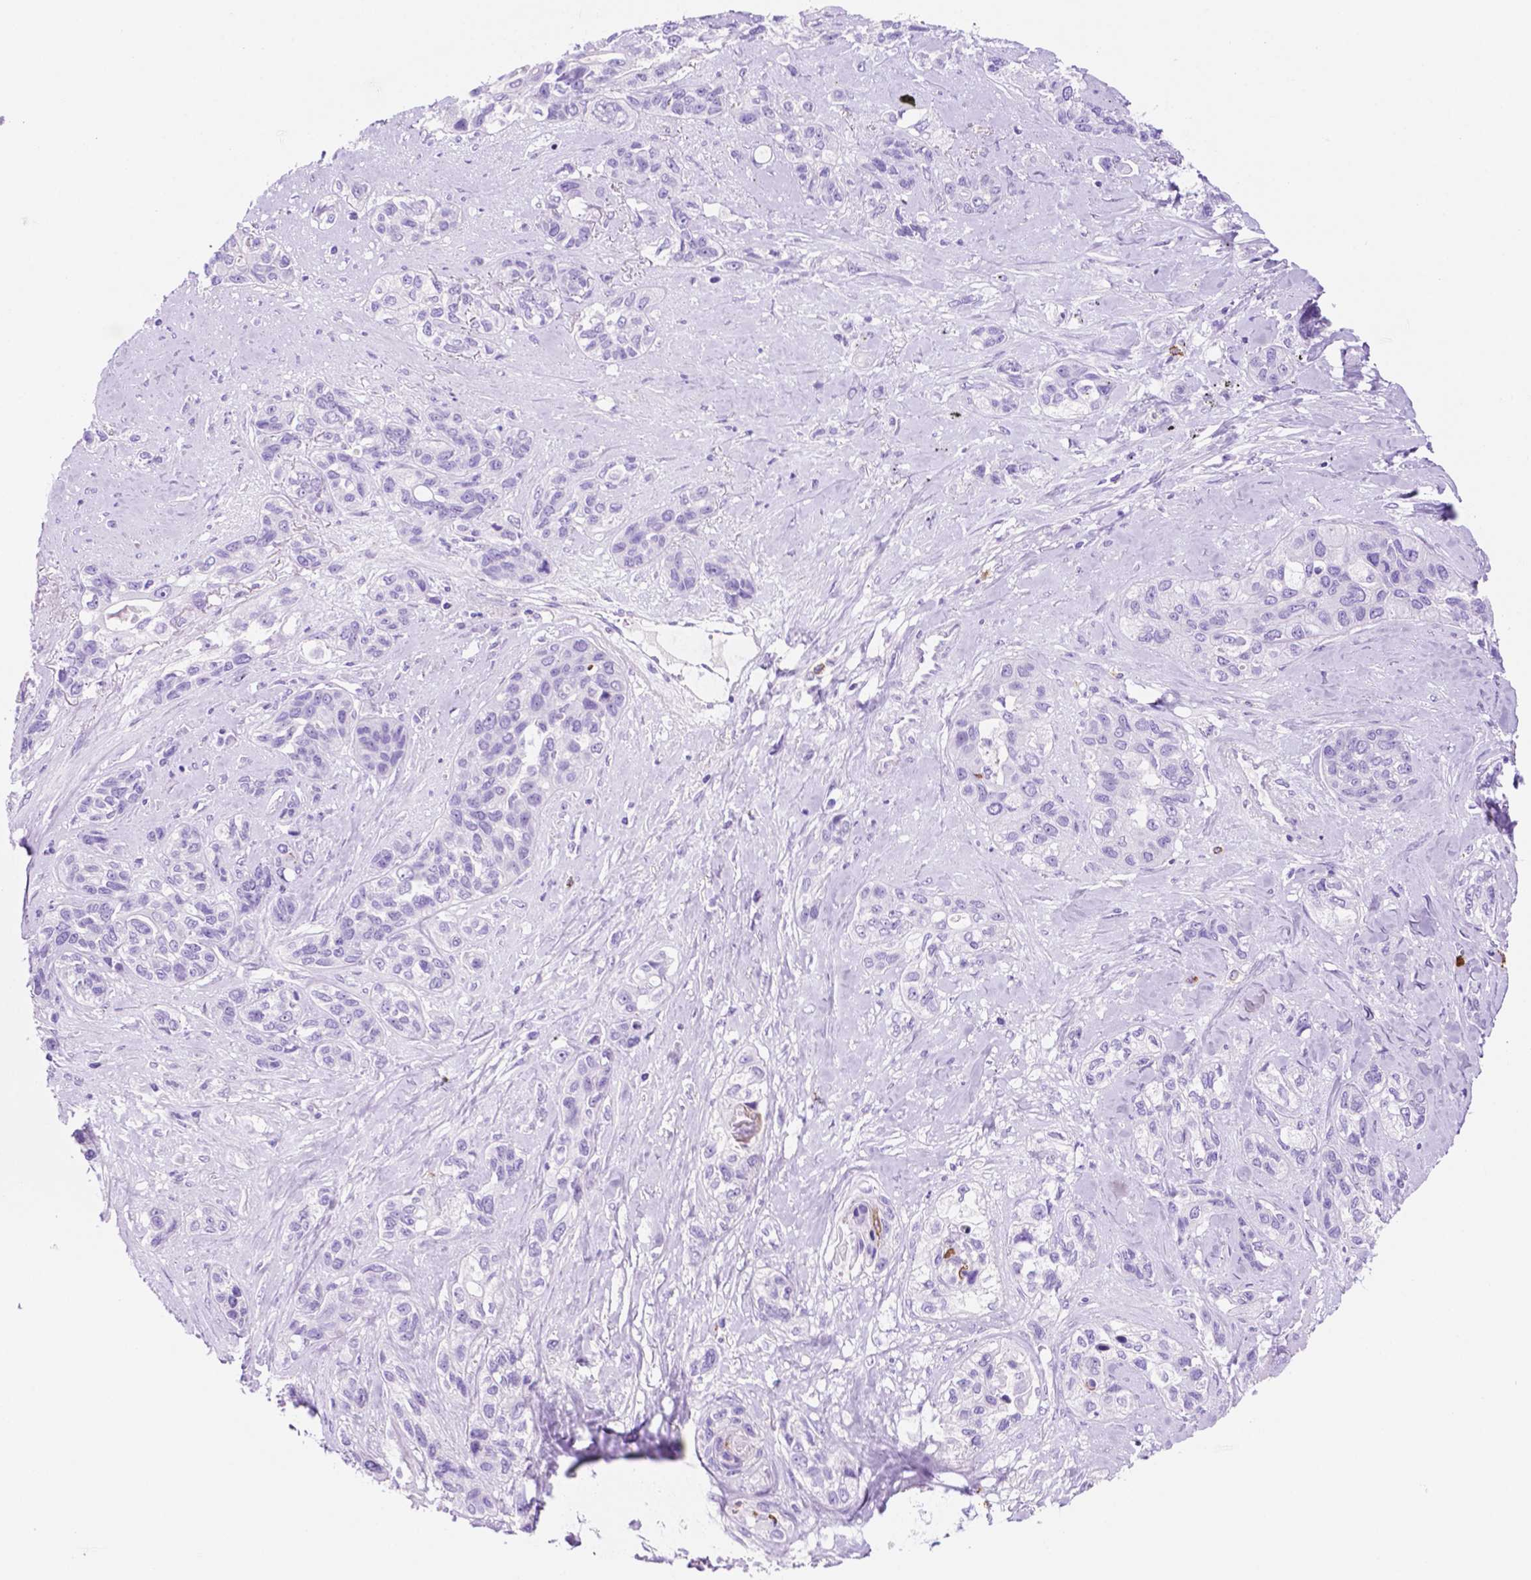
{"staining": {"intensity": "negative", "quantity": "none", "location": "none"}, "tissue": "lung cancer", "cell_type": "Tumor cells", "image_type": "cancer", "snomed": [{"axis": "morphology", "description": "Squamous cell carcinoma, NOS"}, {"axis": "topography", "description": "Lung"}], "caption": "IHC of lung cancer (squamous cell carcinoma) displays no positivity in tumor cells.", "gene": "FOXB2", "patient": {"sex": "female", "age": 70}}